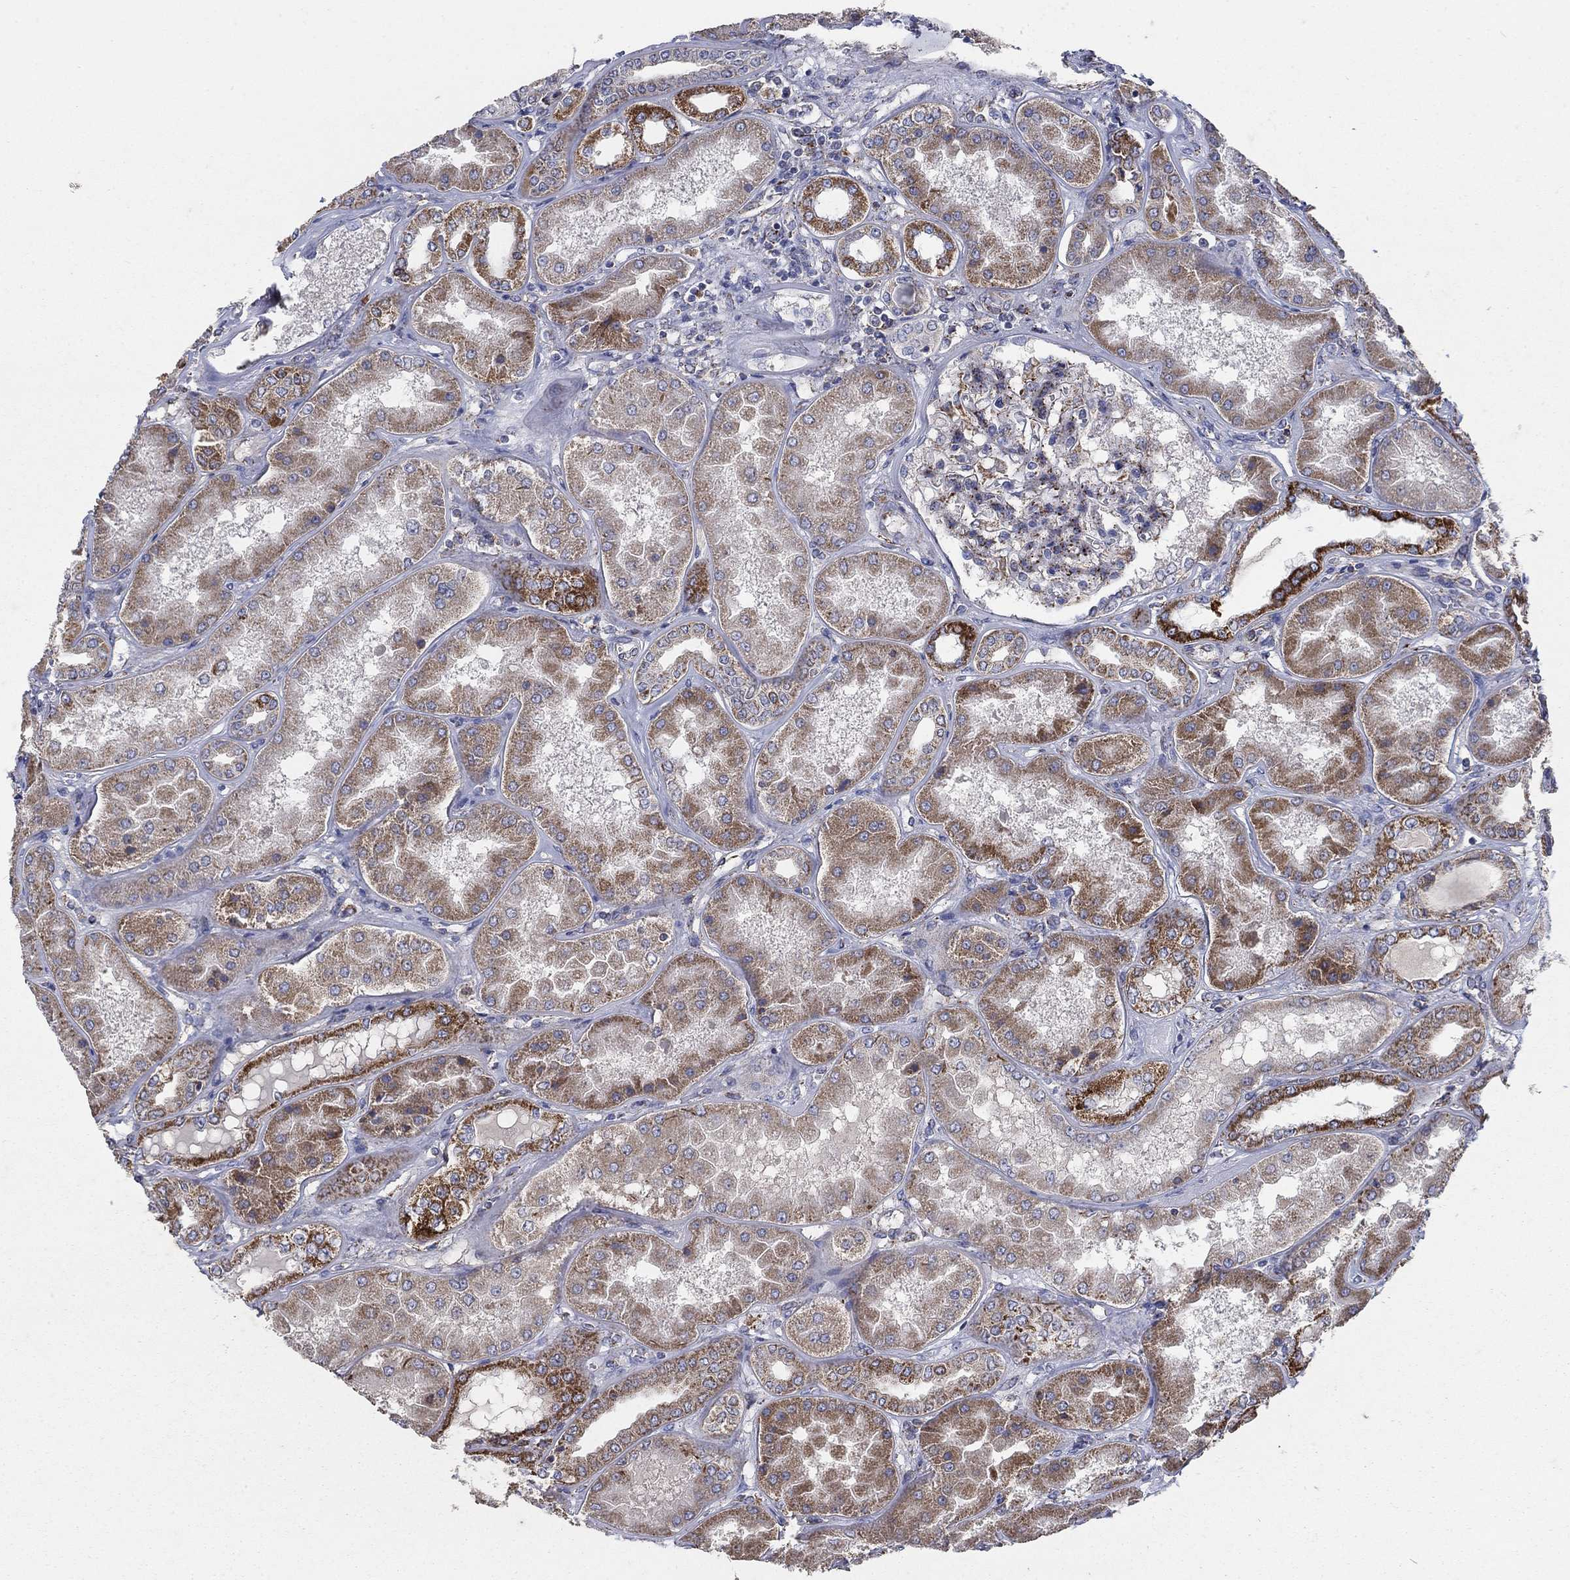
{"staining": {"intensity": "strong", "quantity": "<25%", "location": "cytoplasmic/membranous"}, "tissue": "kidney", "cell_type": "Cells in glomeruli", "image_type": "normal", "snomed": [{"axis": "morphology", "description": "Normal tissue, NOS"}, {"axis": "topography", "description": "Kidney"}], "caption": "A brown stain shows strong cytoplasmic/membranous positivity of a protein in cells in glomeruli of normal human kidney. The staining was performed using DAB (3,3'-diaminobenzidine), with brown indicating positive protein expression. Nuclei are stained blue with hematoxylin.", "gene": "PNPLA2", "patient": {"sex": "female", "age": 56}}